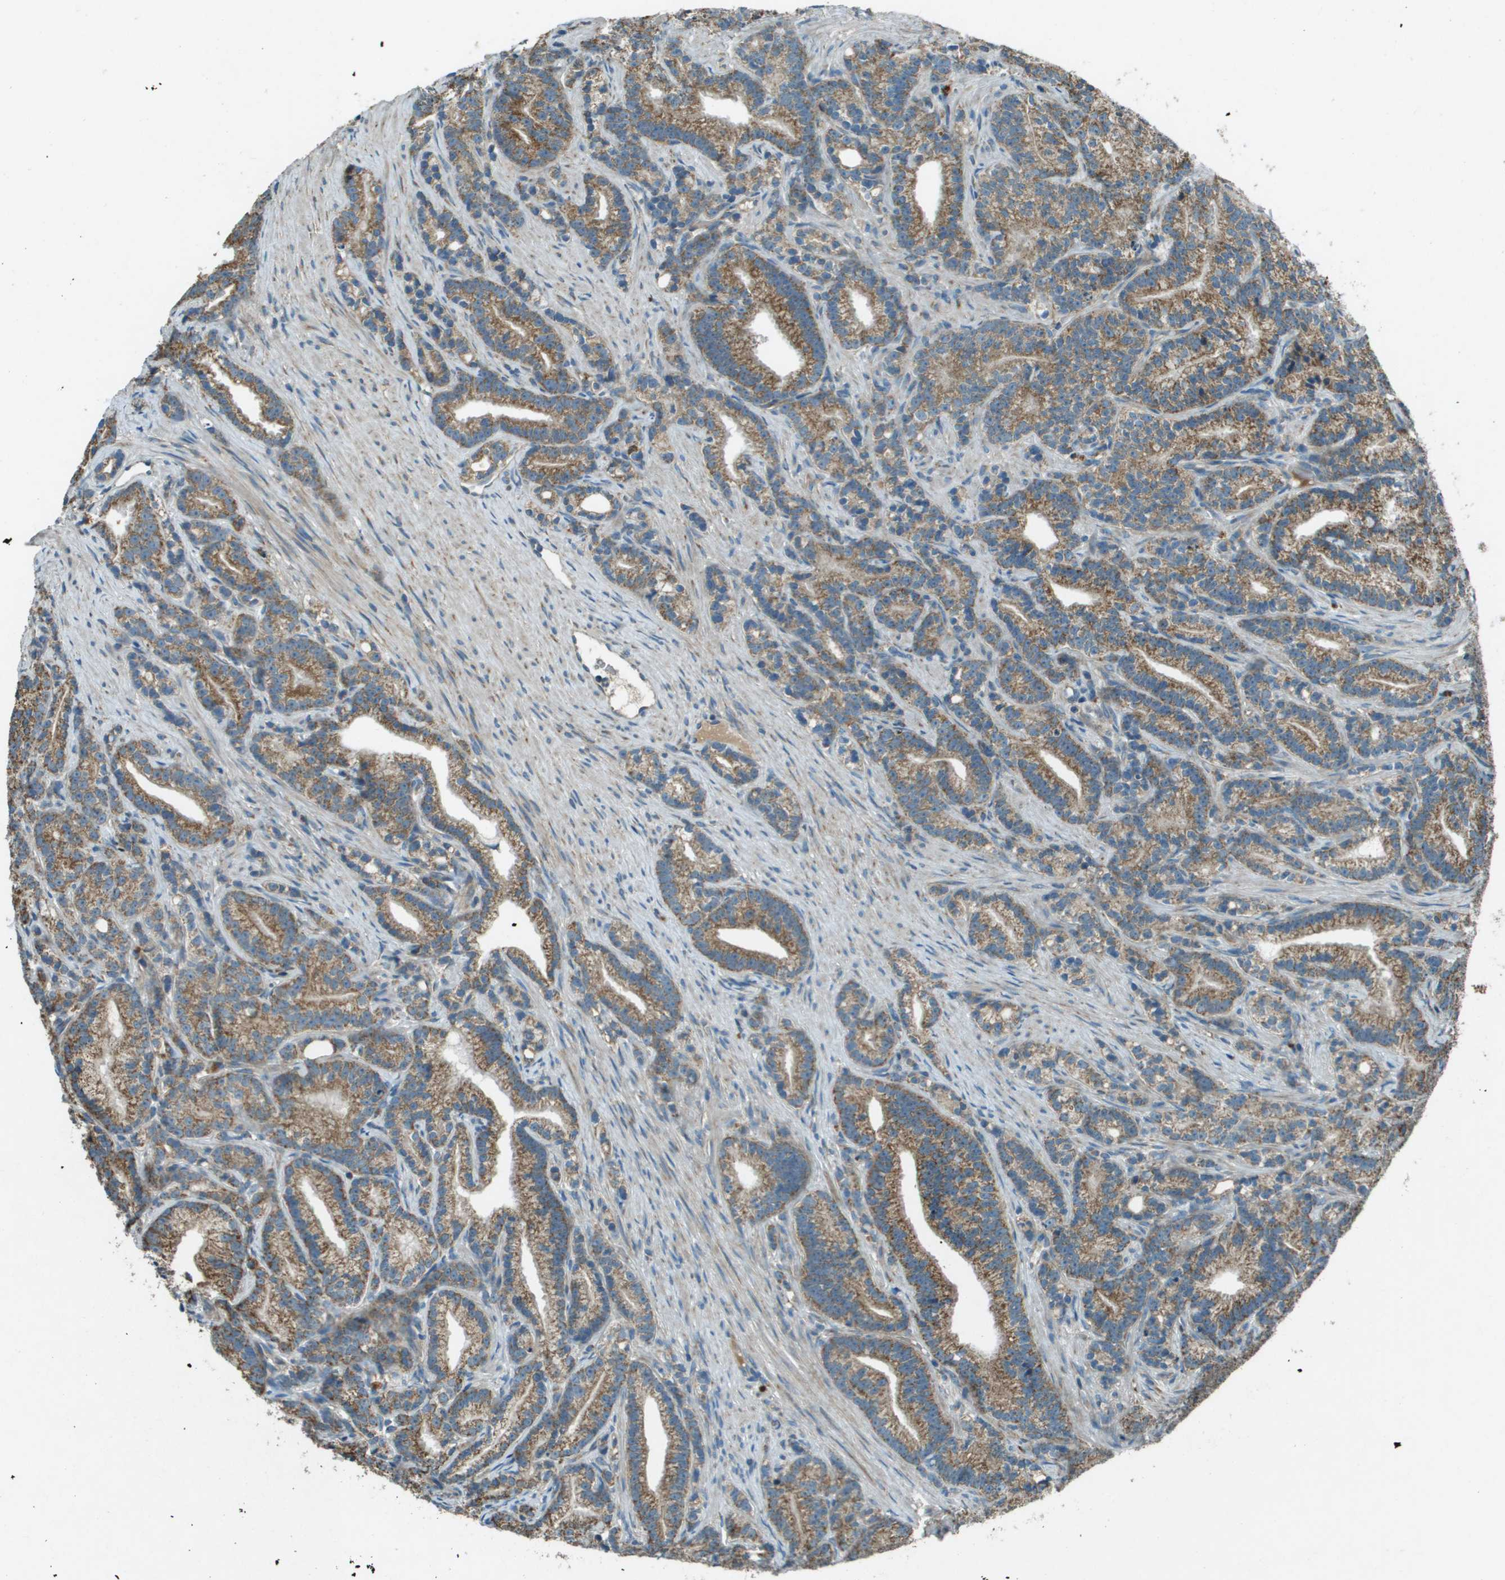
{"staining": {"intensity": "moderate", "quantity": ">75%", "location": "cytoplasmic/membranous"}, "tissue": "prostate cancer", "cell_type": "Tumor cells", "image_type": "cancer", "snomed": [{"axis": "morphology", "description": "Adenocarcinoma, Low grade"}, {"axis": "topography", "description": "Prostate"}], "caption": "Brown immunohistochemical staining in human prostate adenocarcinoma (low-grade) demonstrates moderate cytoplasmic/membranous positivity in about >75% of tumor cells. The protein is stained brown, and the nuclei are stained in blue (DAB IHC with brightfield microscopy, high magnification).", "gene": "MIGA1", "patient": {"sex": "male", "age": 89}}